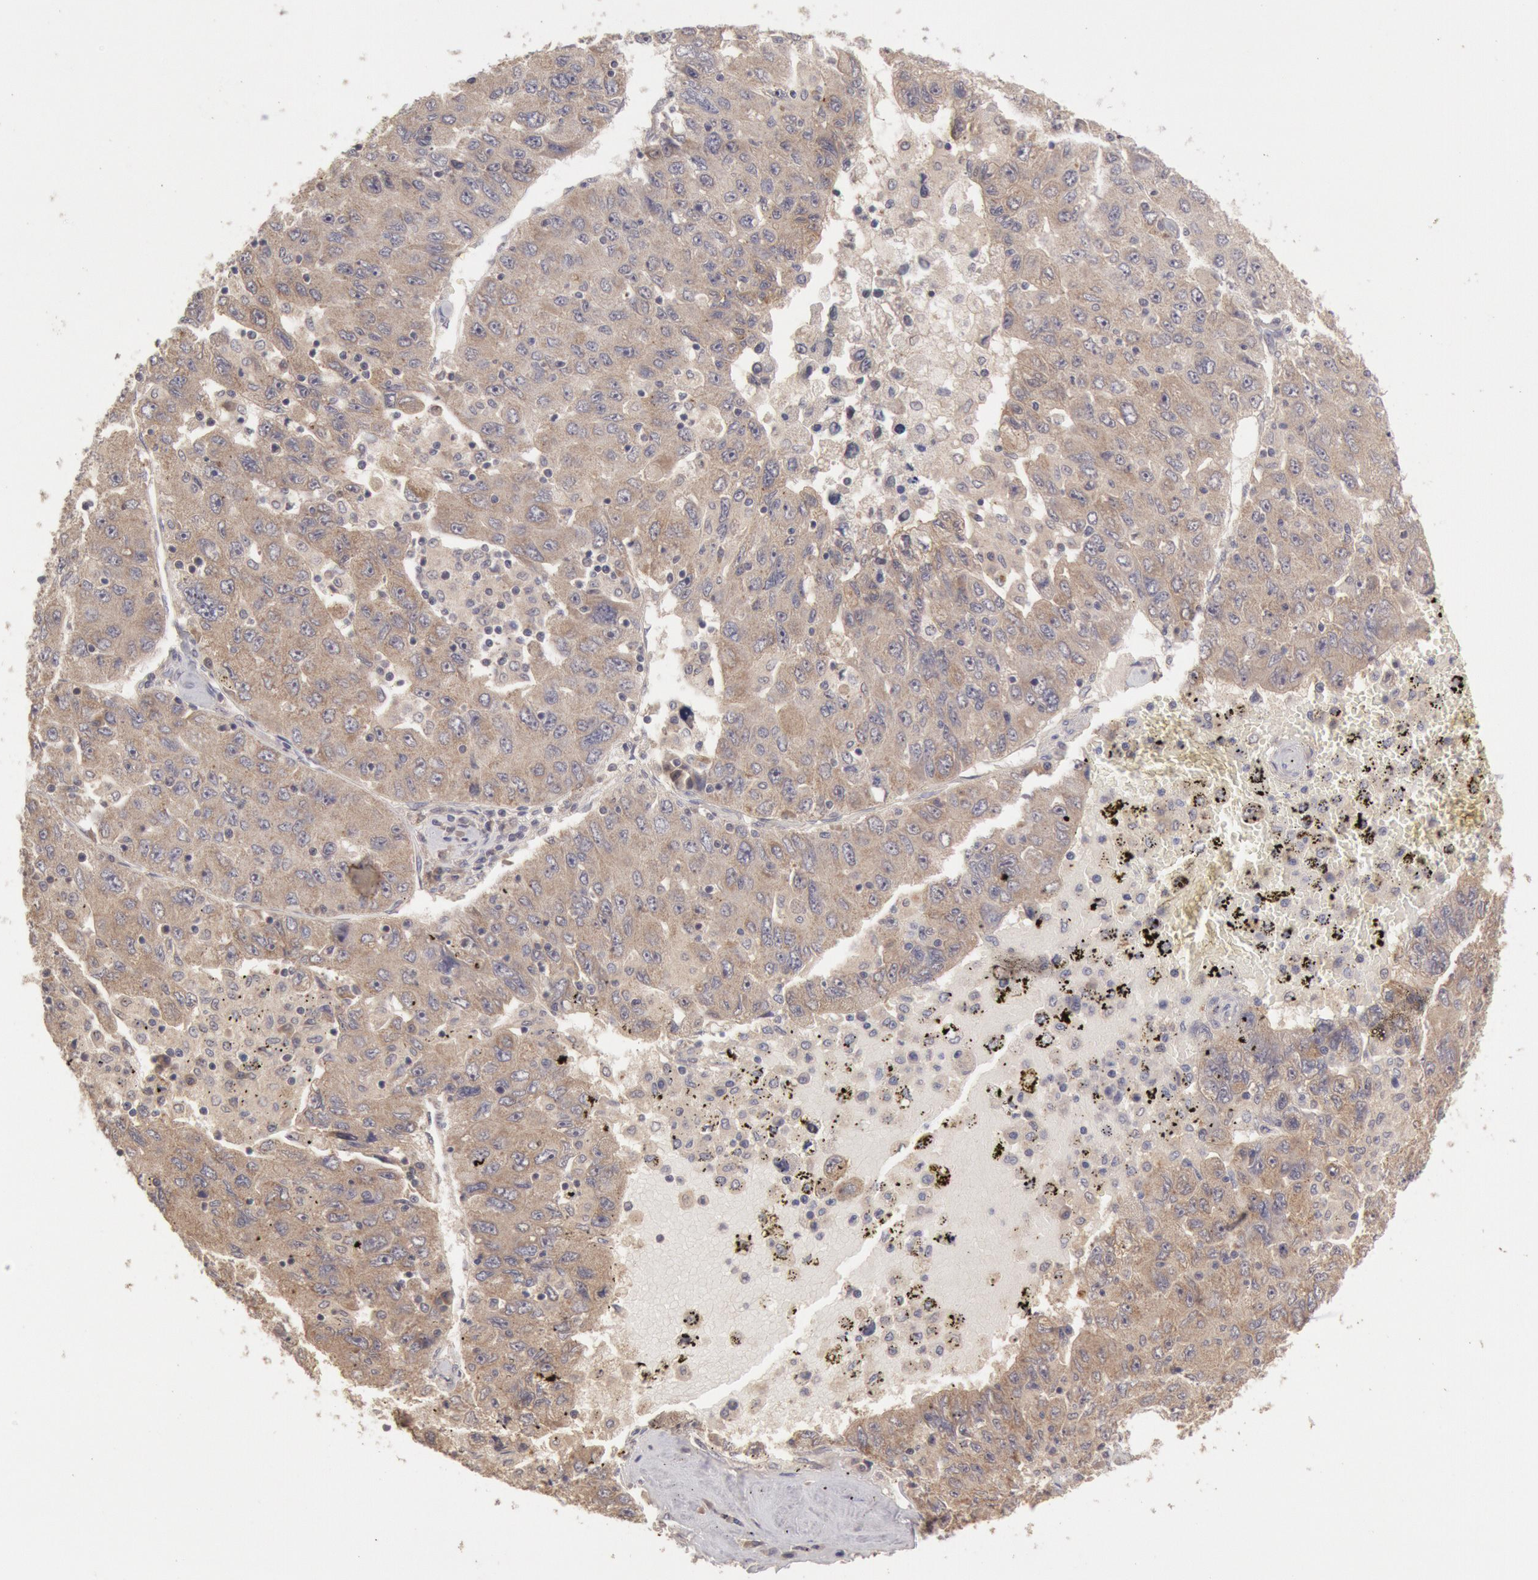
{"staining": {"intensity": "weak", "quantity": ">75%", "location": "cytoplasmic/membranous"}, "tissue": "liver cancer", "cell_type": "Tumor cells", "image_type": "cancer", "snomed": [{"axis": "morphology", "description": "Carcinoma, Hepatocellular, NOS"}, {"axis": "topography", "description": "Liver"}], "caption": "Liver hepatocellular carcinoma stained with a protein marker demonstrates weak staining in tumor cells.", "gene": "ZFP36L1", "patient": {"sex": "male", "age": 49}}